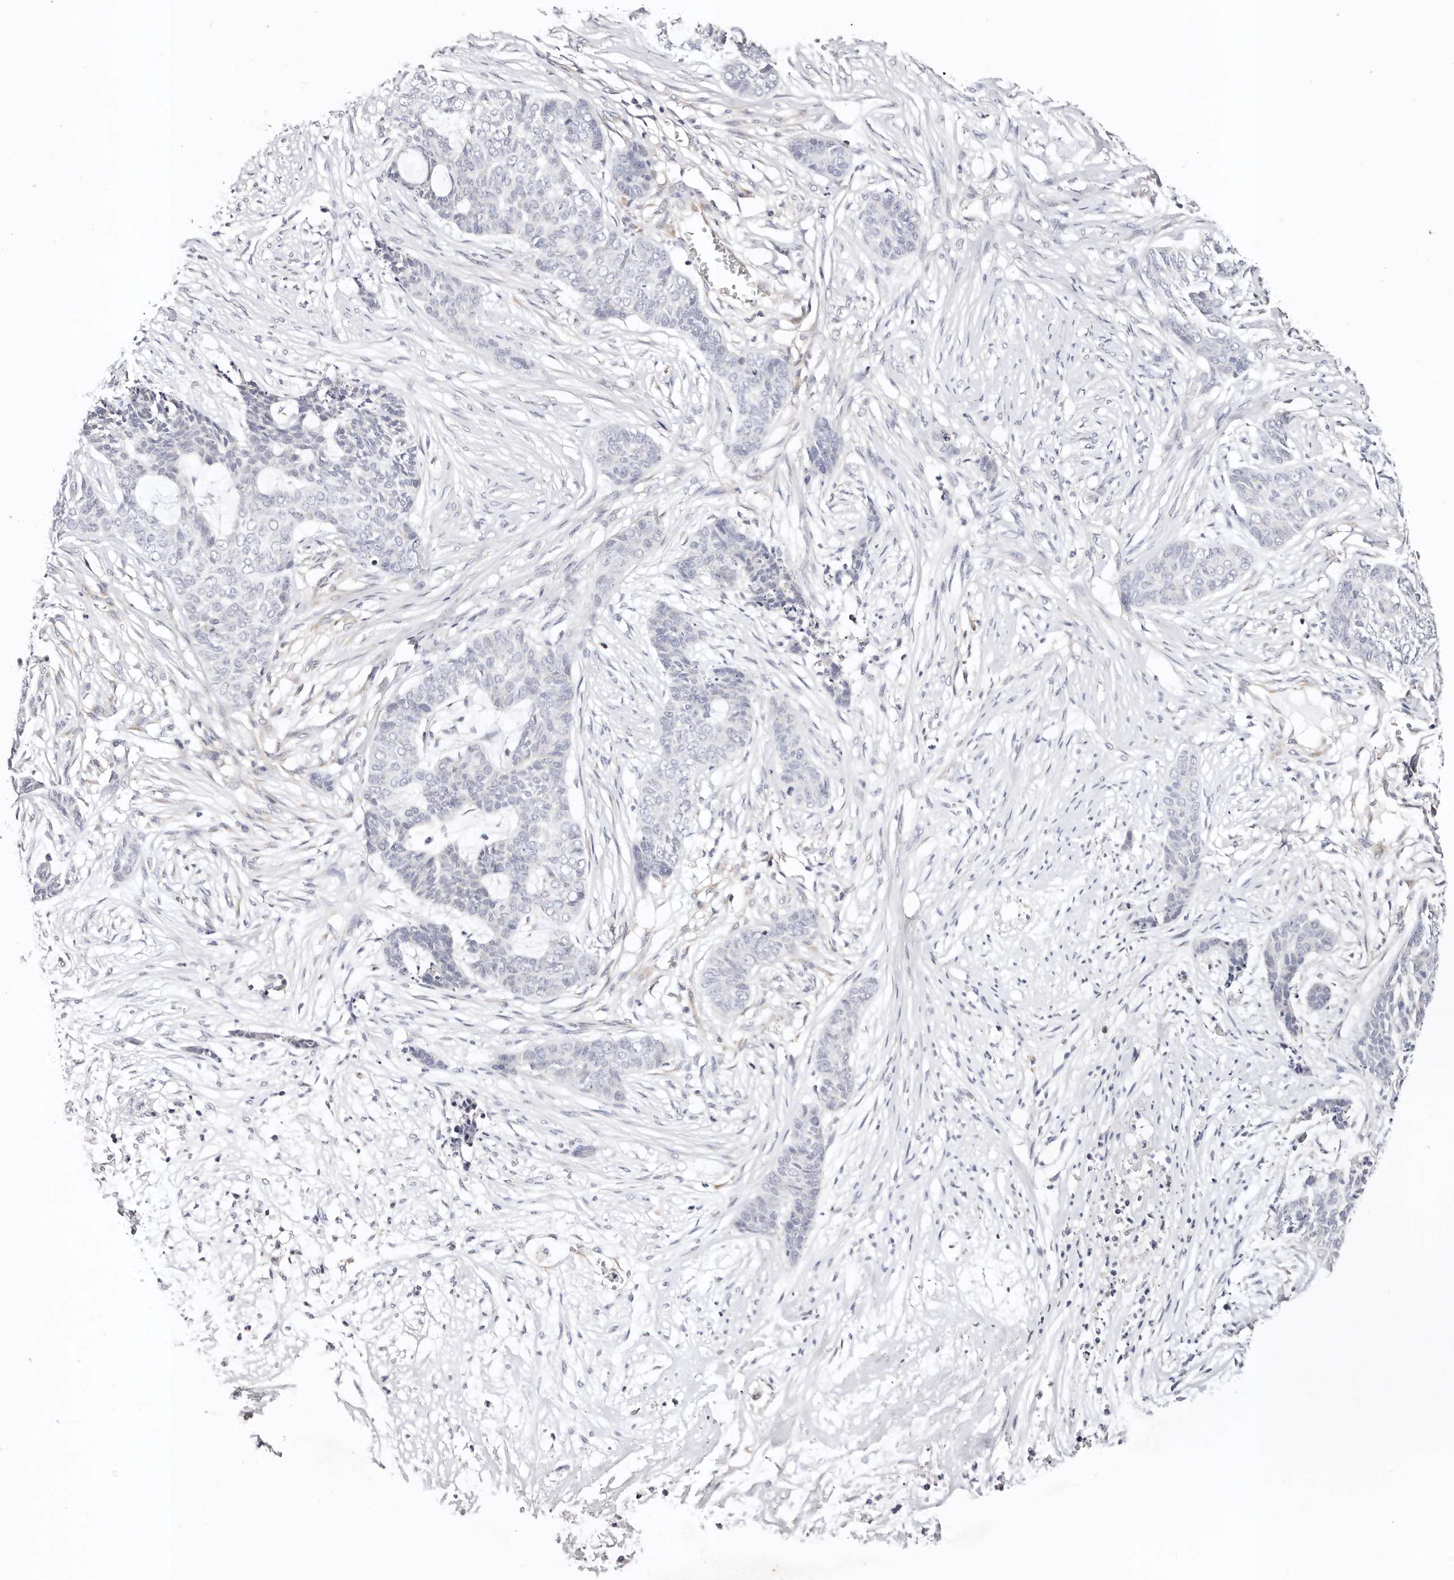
{"staining": {"intensity": "negative", "quantity": "none", "location": "none"}, "tissue": "skin cancer", "cell_type": "Tumor cells", "image_type": "cancer", "snomed": [{"axis": "morphology", "description": "Basal cell carcinoma"}, {"axis": "topography", "description": "Skin"}], "caption": "High magnification brightfield microscopy of basal cell carcinoma (skin) stained with DAB (brown) and counterstained with hematoxylin (blue): tumor cells show no significant positivity.", "gene": "DNASE1", "patient": {"sex": "female", "age": 64}}